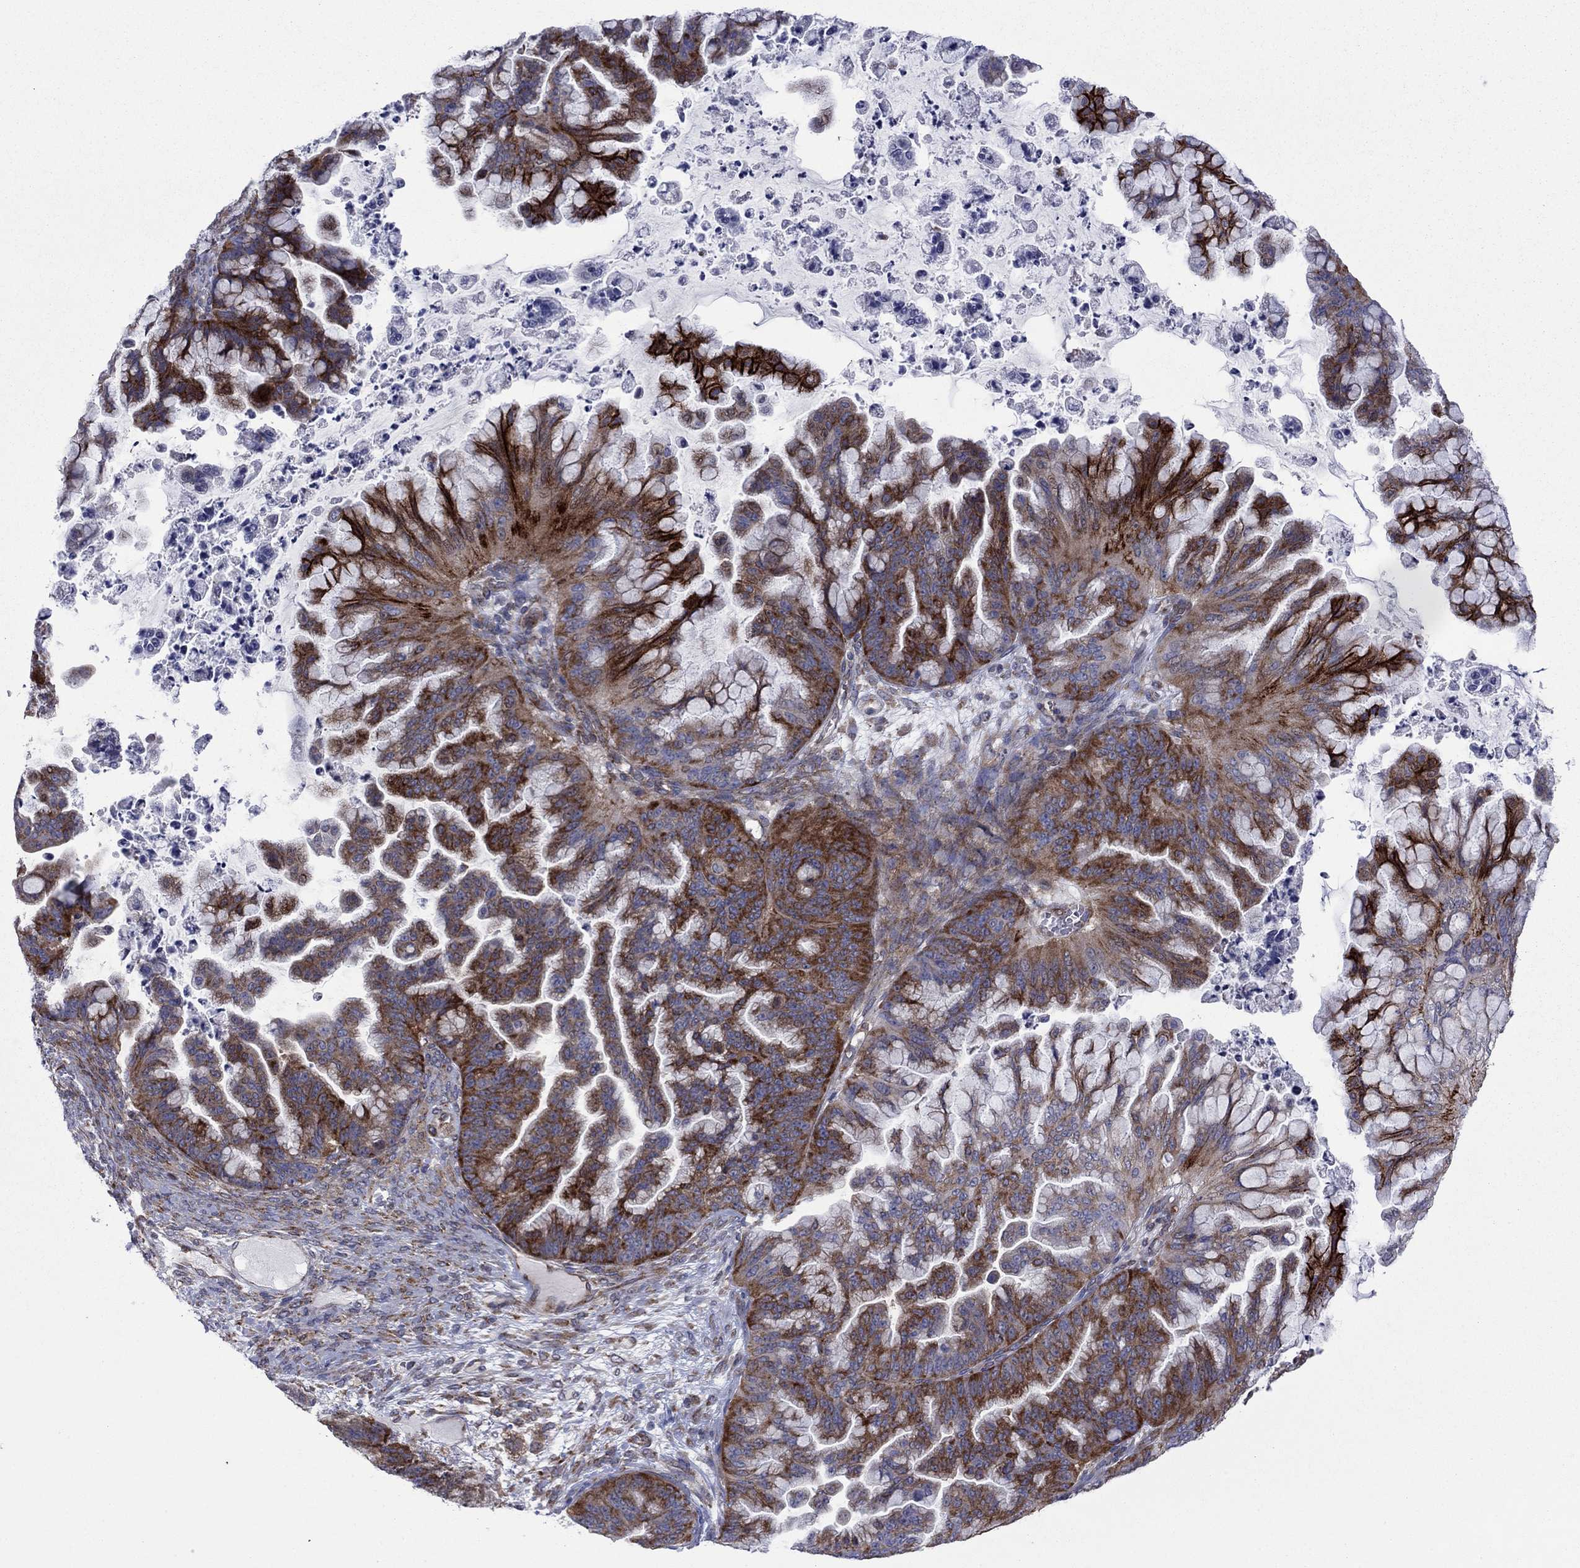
{"staining": {"intensity": "strong", "quantity": ">75%", "location": "cytoplasmic/membranous"}, "tissue": "ovarian cancer", "cell_type": "Tumor cells", "image_type": "cancer", "snomed": [{"axis": "morphology", "description": "Cystadenocarcinoma, mucinous, NOS"}, {"axis": "topography", "description": "Ovary"}], "caption": "A high-resolution photomicrograph shows immunohistochemistry staining of ovarian cancer (mucinous cystadenocarcinoma), which exhibits strong cytoplasmic/membranous expression in approximately >75% of tumor cells. Using DAB (3,3'-diaminobenzidine) (brown) and hematoxylin (blue) stains, captured at high magnification using brightfield microscopy.", "gene": "GPR155", "patient": {"sex": "female", "age": 67}}